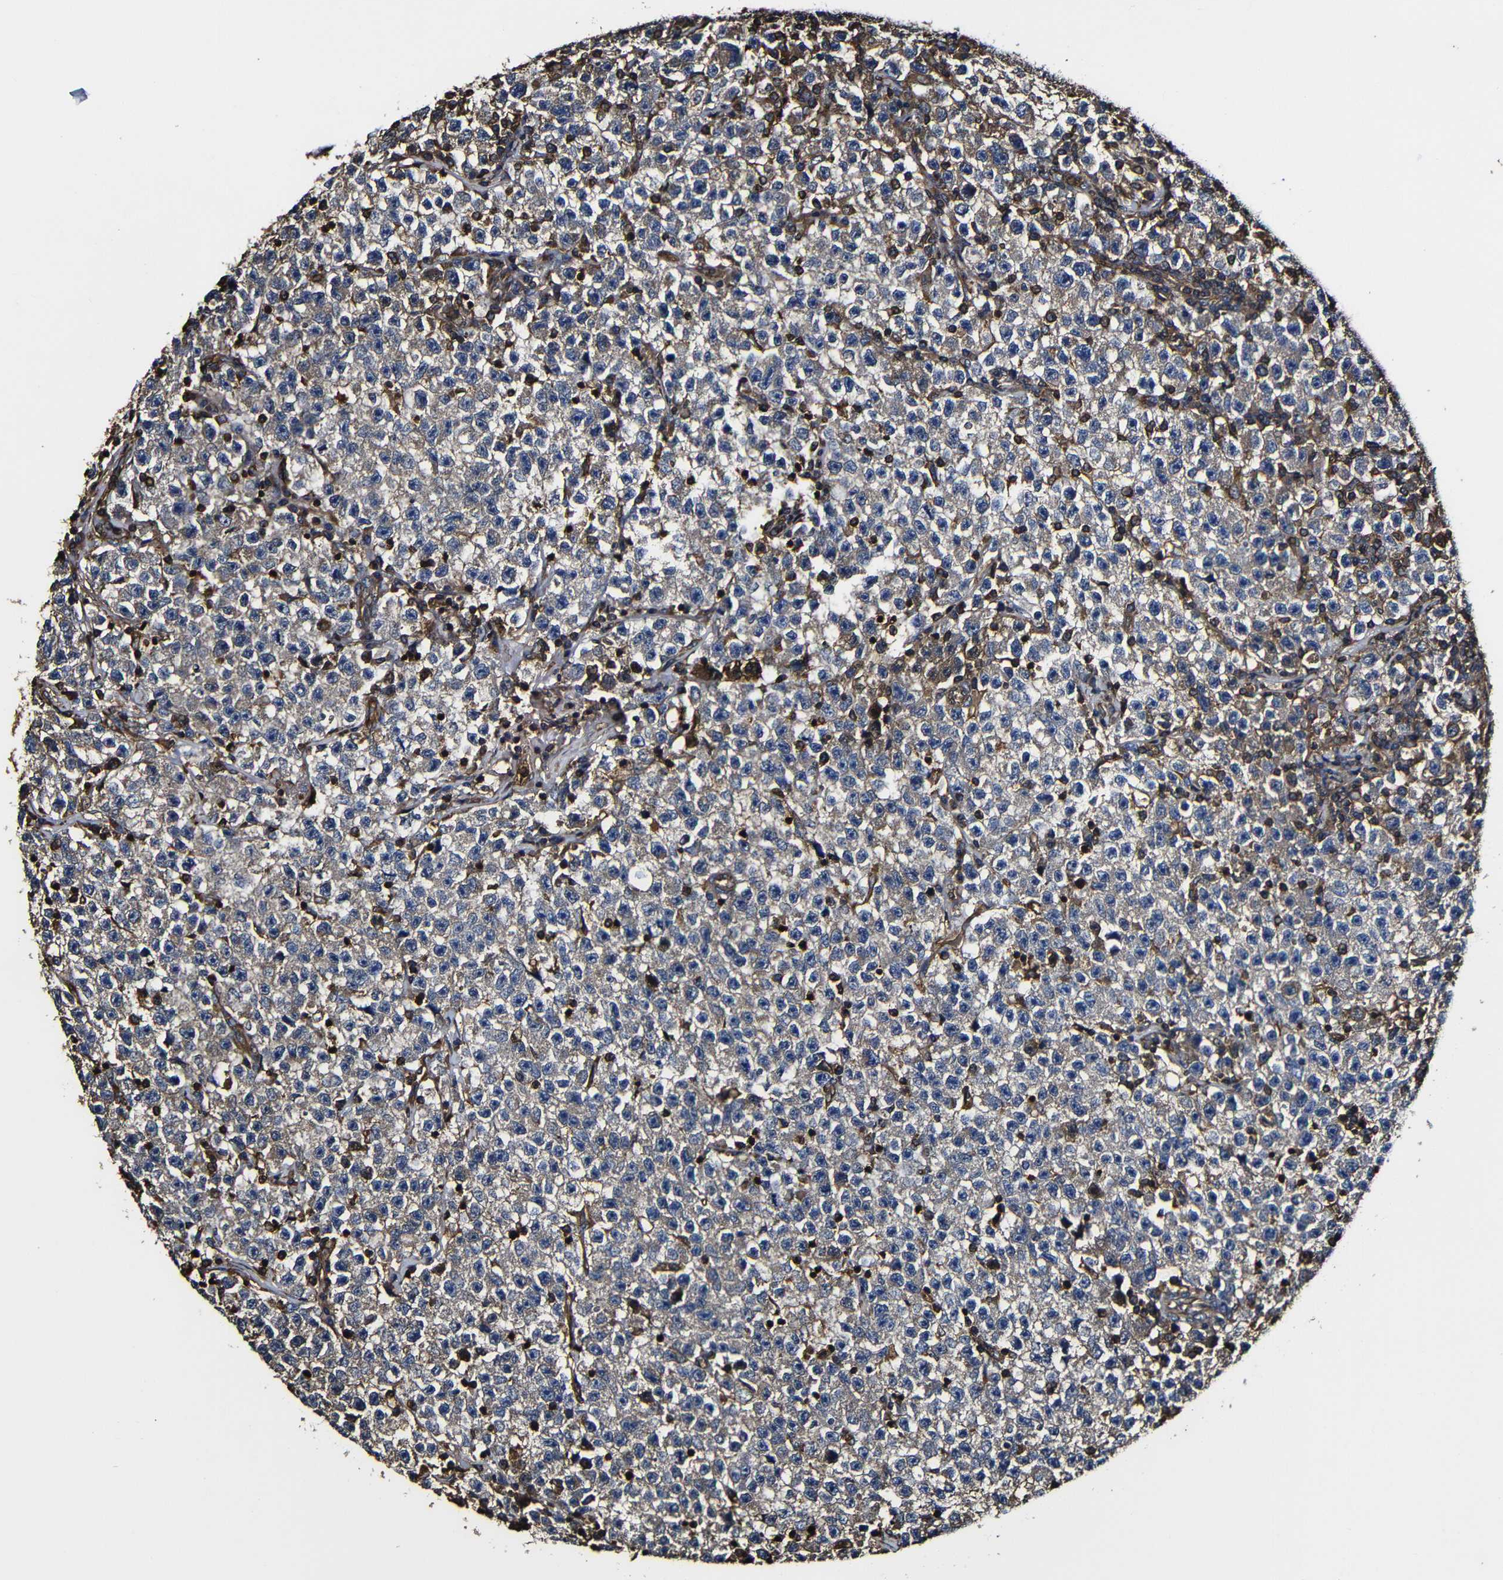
{"staining": {"intensity": "weak", "quantity": "25%-75%", "location": "cytoplasmic/membranous"}, "tissue": "testis cancer", "cell_type": "Tumor cells", "image_type": "cancer", "snomed": [{"axis": "morphology", "description": "Seminoma, NOS"}, {"axis": "topography", "description": "Testis"}], "caption": "This is a photomicrograph of IHC staining of testis cancer (seminoma), which shows weak positivity in the cytoplasmic/membranous of tumor cells.", "gene": "MSN", "patient": {"sex": "male", "age": 22}}